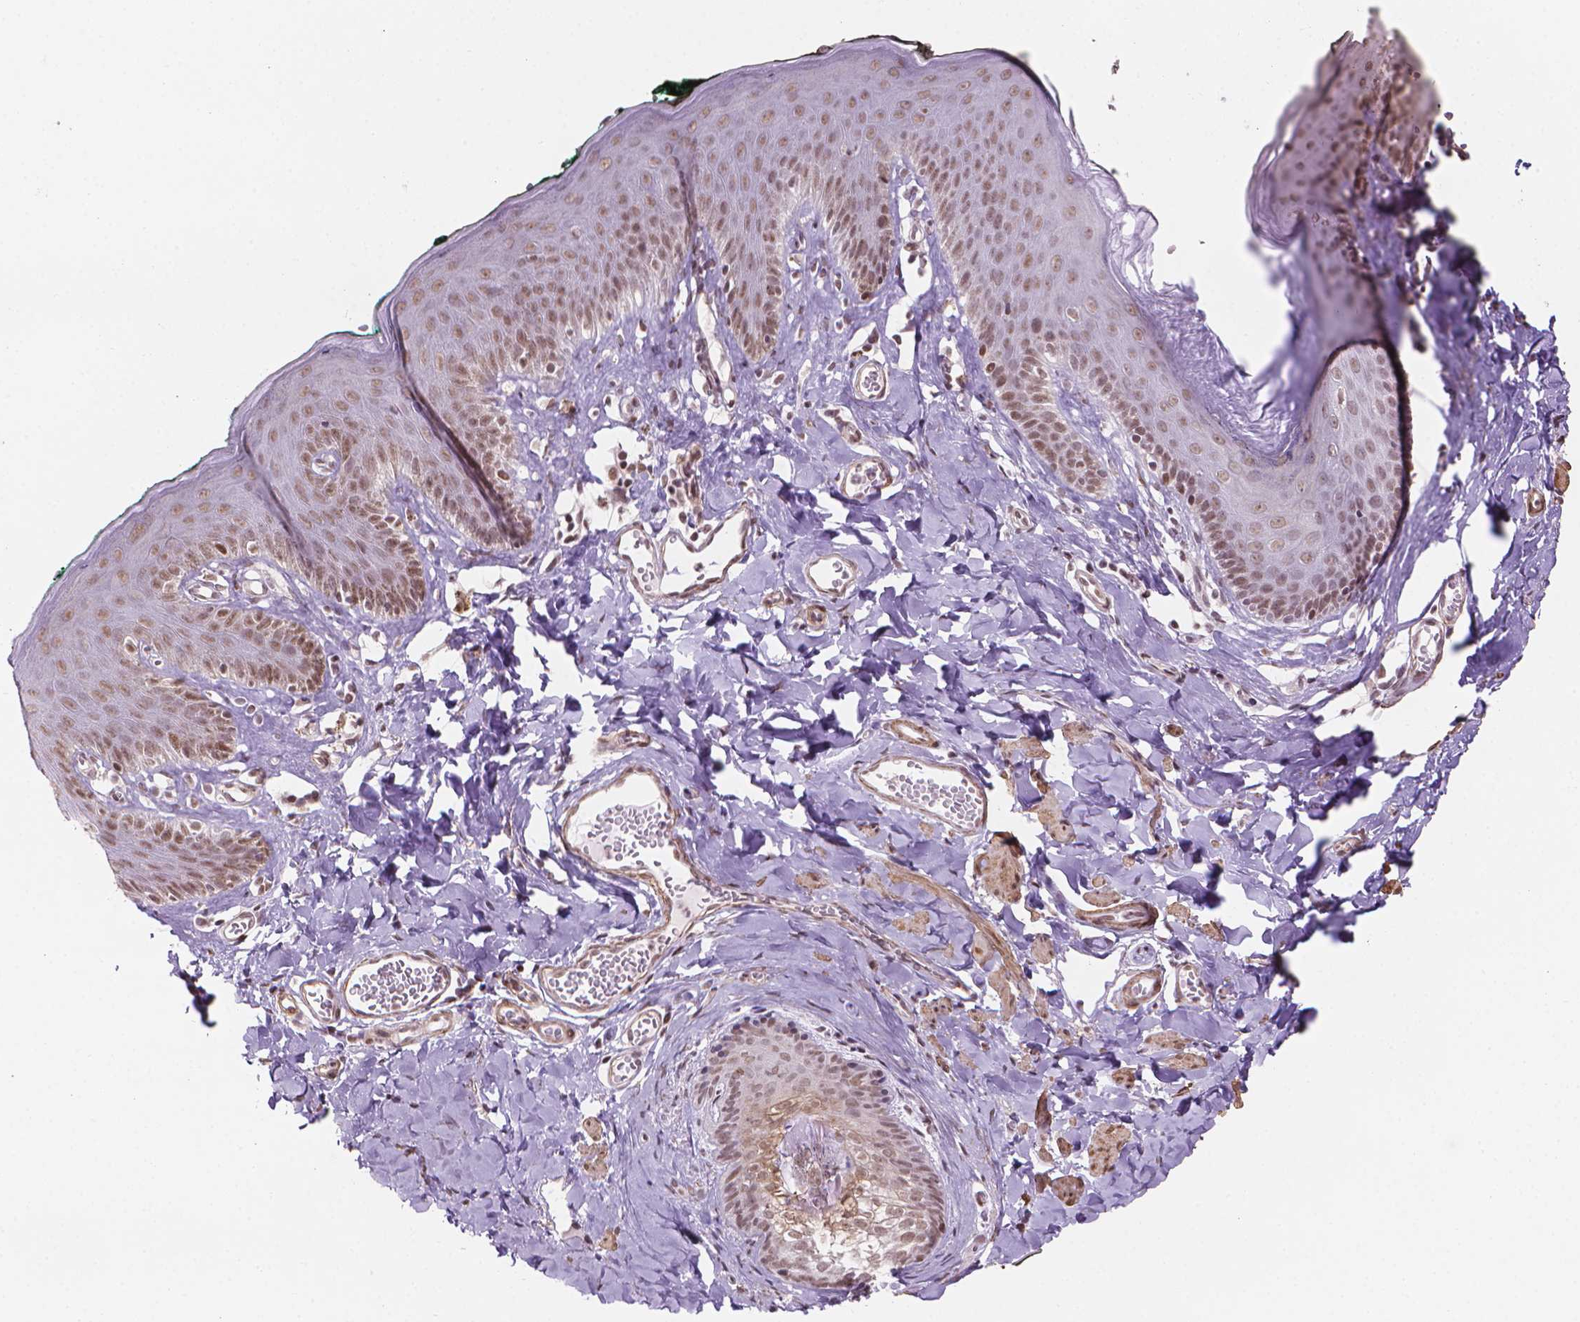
{"staining": {"intensity": "moderate", "quantity": ">75%", "location": "nuclear"}, "tissue": "skin", "cell_type": "Epidermal cells", "image_type": "normal", "snomed": [{"axis": "morphology", "description": "Normal tissue, NOS"}, {"axis": "topography", "description": "Vulva"}, {"axis": "topography", "description": "Peripheral nerve tissue"}], "caption": "Immunohistochemistry (DAB (3,3'-diaminobenzidine)) staining of unremarkable skin displays moderate nuclear protein staining in approximately >75% of epidermal cells. (DAB (3,3'-diaminobenzidine) = brown stain, brightfield microscopy at high magnification).", "gene": "HOXD4", "patient": {"sex": "female", "age": 66}}